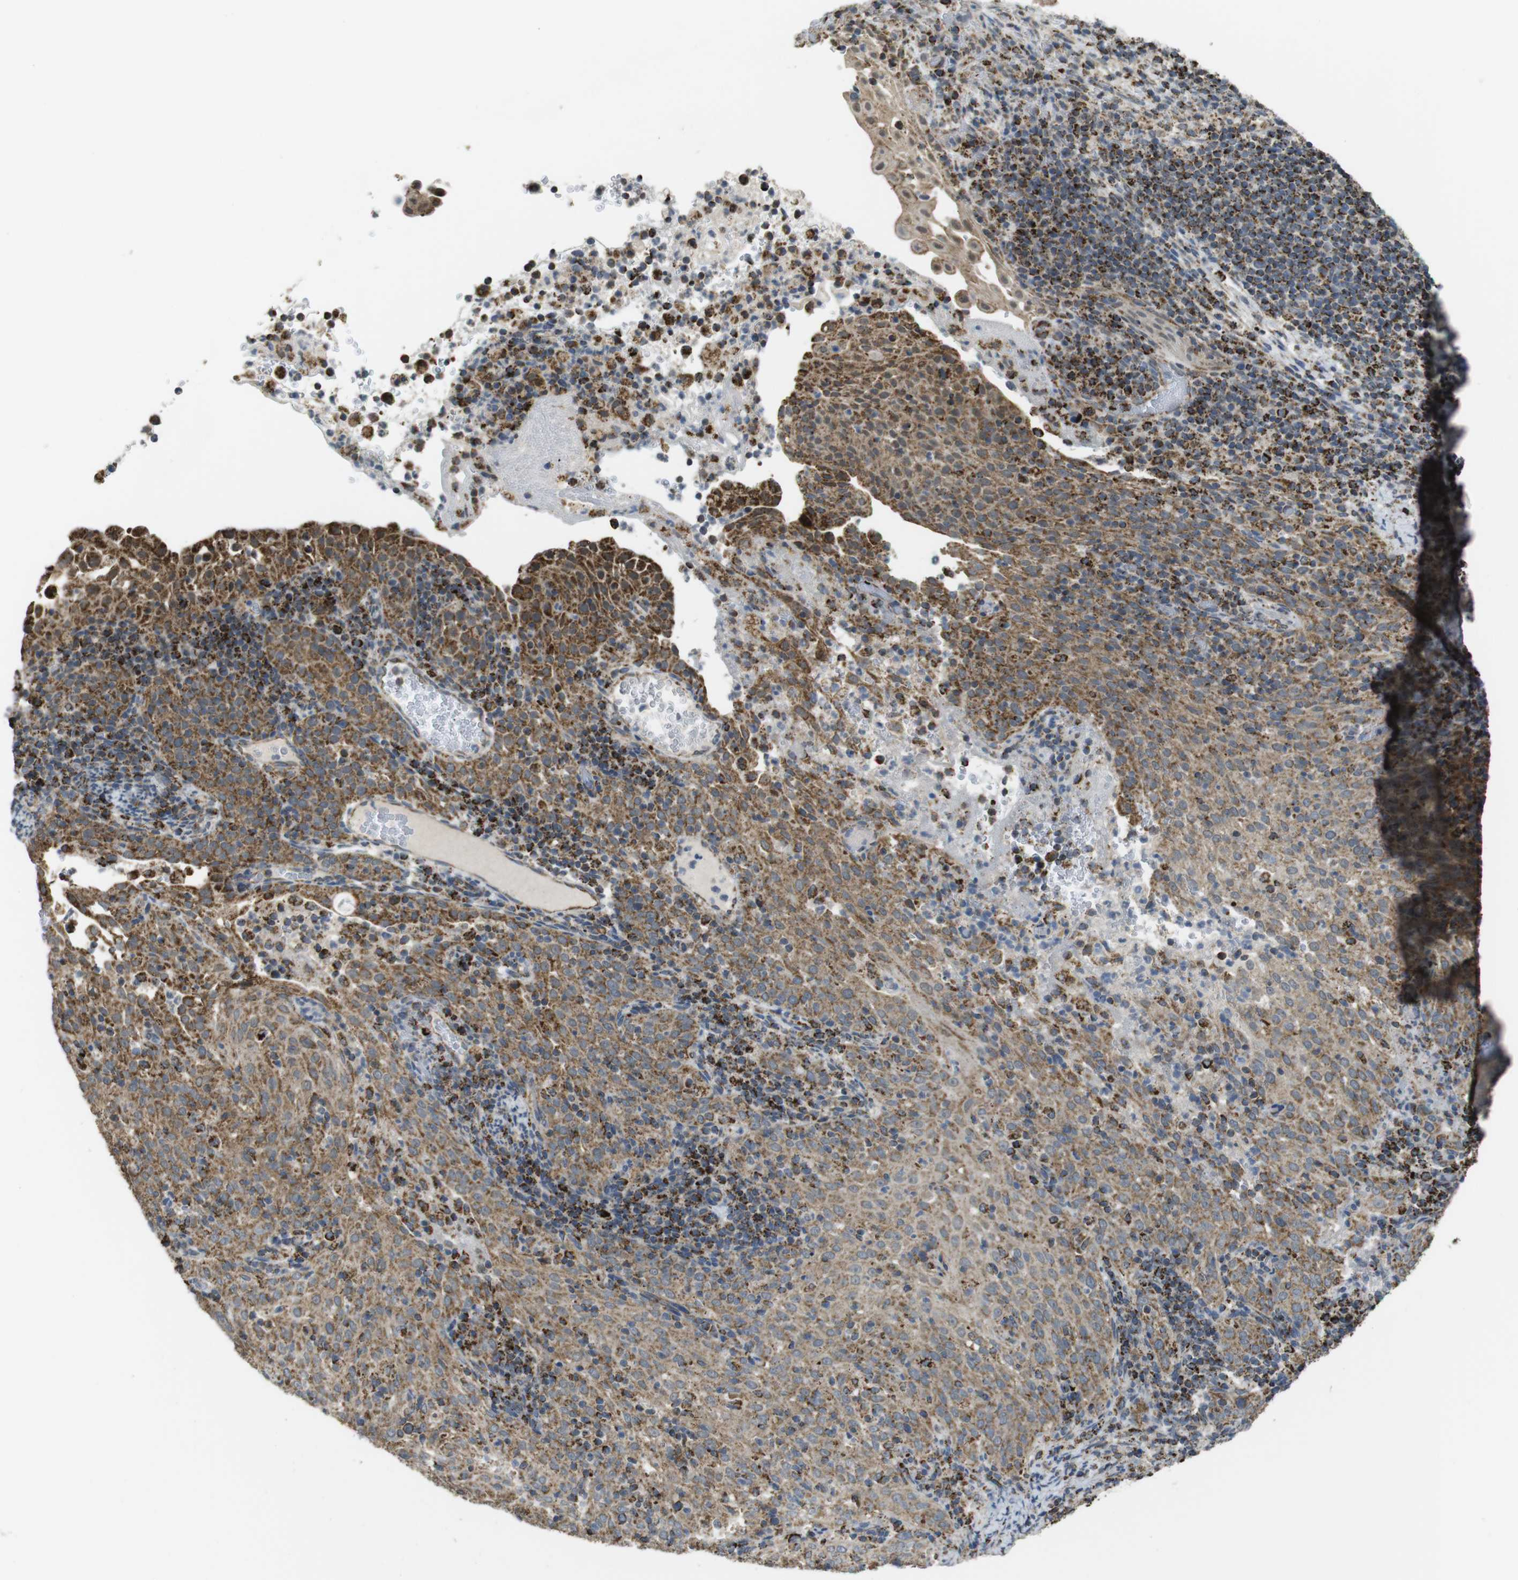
{"staining": {"intensity": "moderate", "quantity": ">75%", "location": "cytoplasmic/membranous"}, "tissue": "cervical cancer", "cell_type": "Tumor cells", "image_type": "cancer", "snomed": [{"axis": "morphology", "description": "Squamous cell carcinoma, NOS"}, {"axis": "topography", "description": "Cervix"}], "caption": "The micrograph shows a brown stain indicating the presence of a protein in the cytoplasmic/membranous of tumor cells in cervical squamous cell carcinoma. (DAB (3,3'-diaminobenzidine) IHC, brown staining for protein, blue staining for nuclei).", "gene": "CALHM2", "patient": {"sex": "female", "age": 51}}